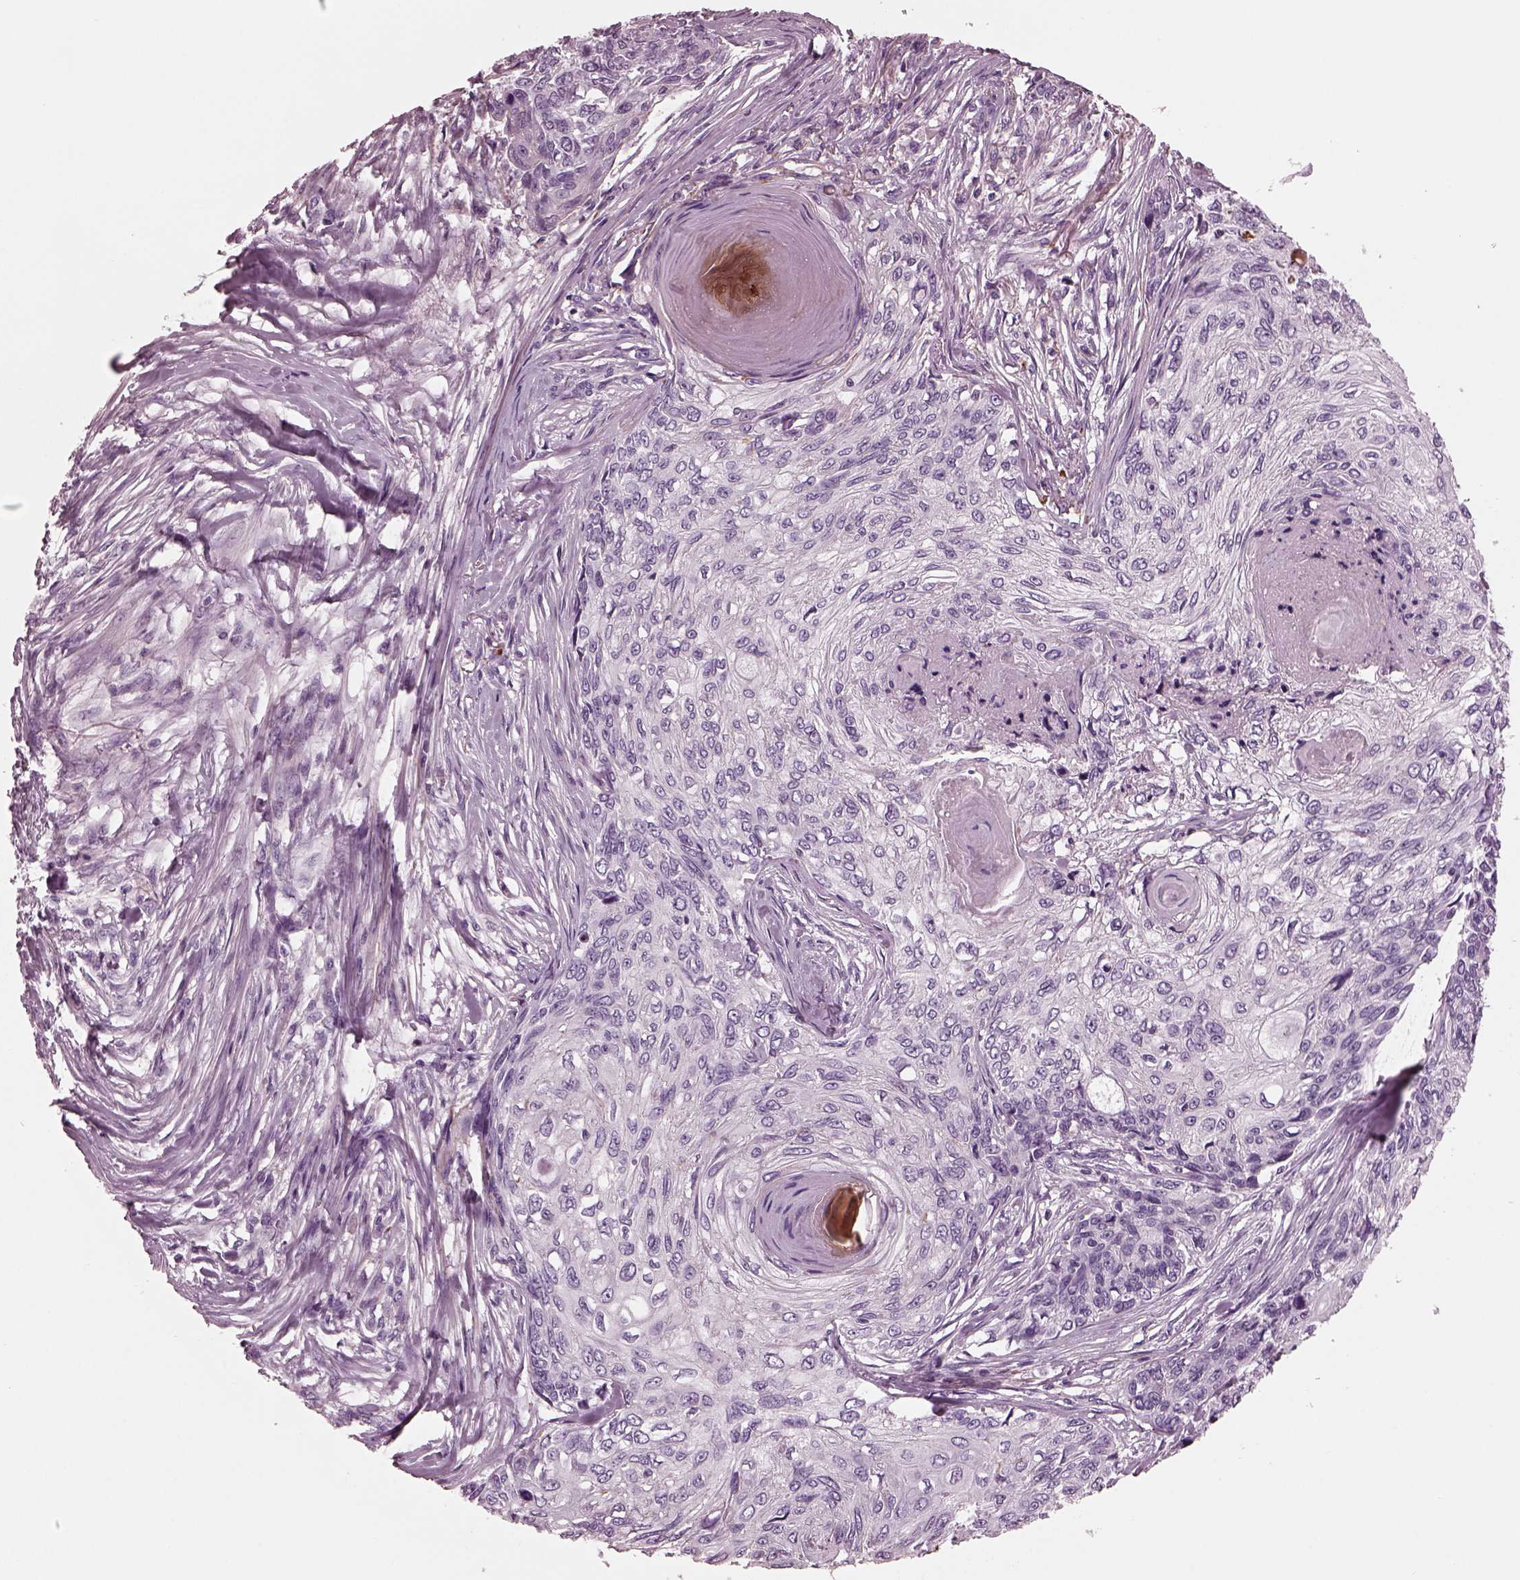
{"staining": {"intensity": "negative", "quantity": "none", "location": "none"}, "tissue": "skin cancer", "cell_type": "Tumor cells", "image_type": "cancer", "snomed": [{"axis": "morphology", "description": "Squamous cell carcinoma, NOS"}, {"axis": "topography", "description": "Skin"}], "caption": "This is a histopathology image of immunohistochemistry (IHC) staining of skin squamous cell carcinoma, which shows no expression in tumor cells.", "gene": "GDF11", "patient": {"sex": "male", "age": 92}}